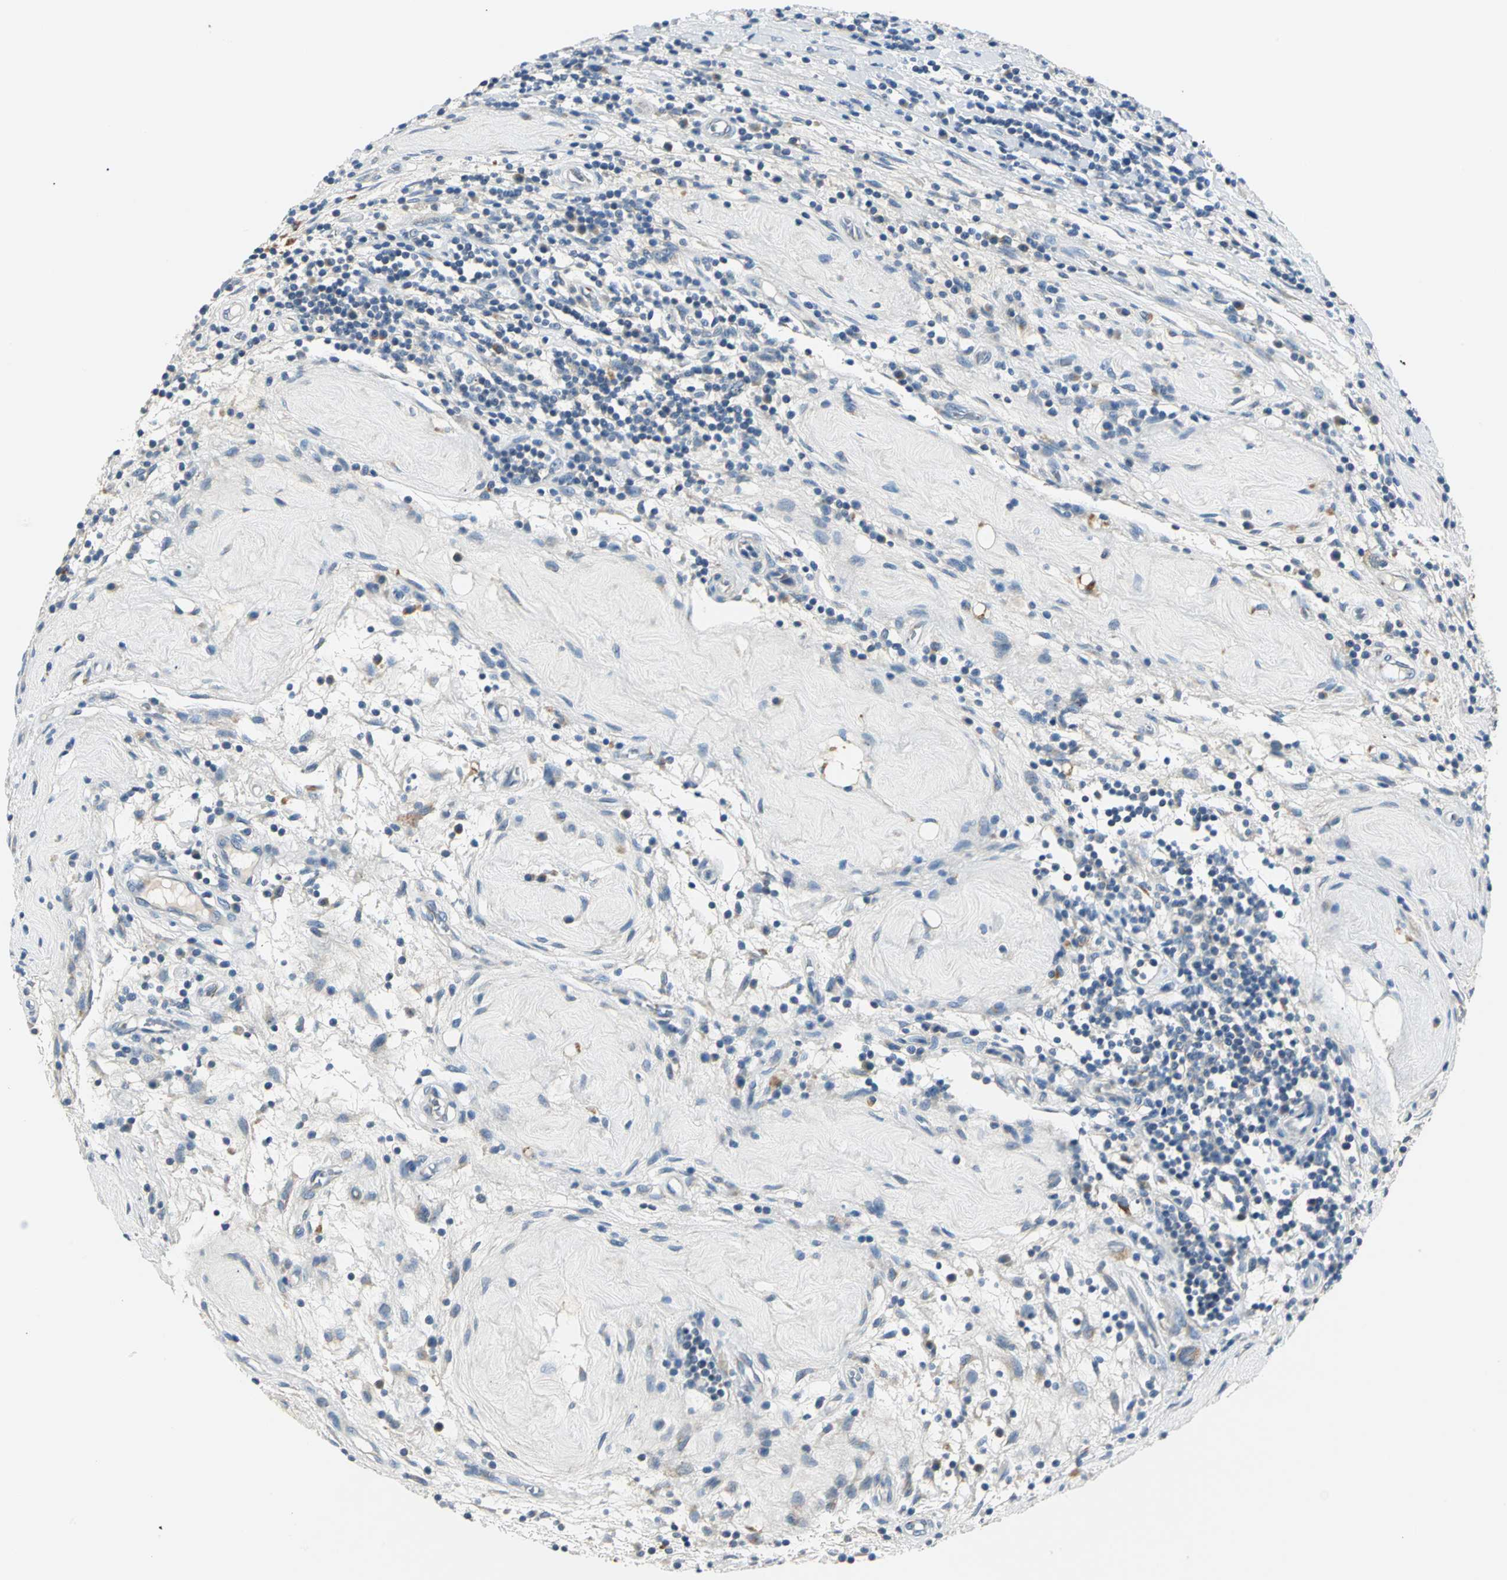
{"staining": {"intensity": "weak", "quantity": "25%-75%", "location": "cytoplasmic/membranous"}, "tissue": "testis cancer", "cell_type": "Tumor cells", "image_type": "cancer", "snomed": [{"axis": "morphology", "description": "Seminoma, NOS"}, {"axis": "topography", "description": "Testis"}], "caption": "Testis cancer (seminoma) stained for a protein reveals weak cytoplasmic/membranous positivity in tumor cells.", "gene": "B3GNT2", "patient": {"sex": "male", "age": 43}}